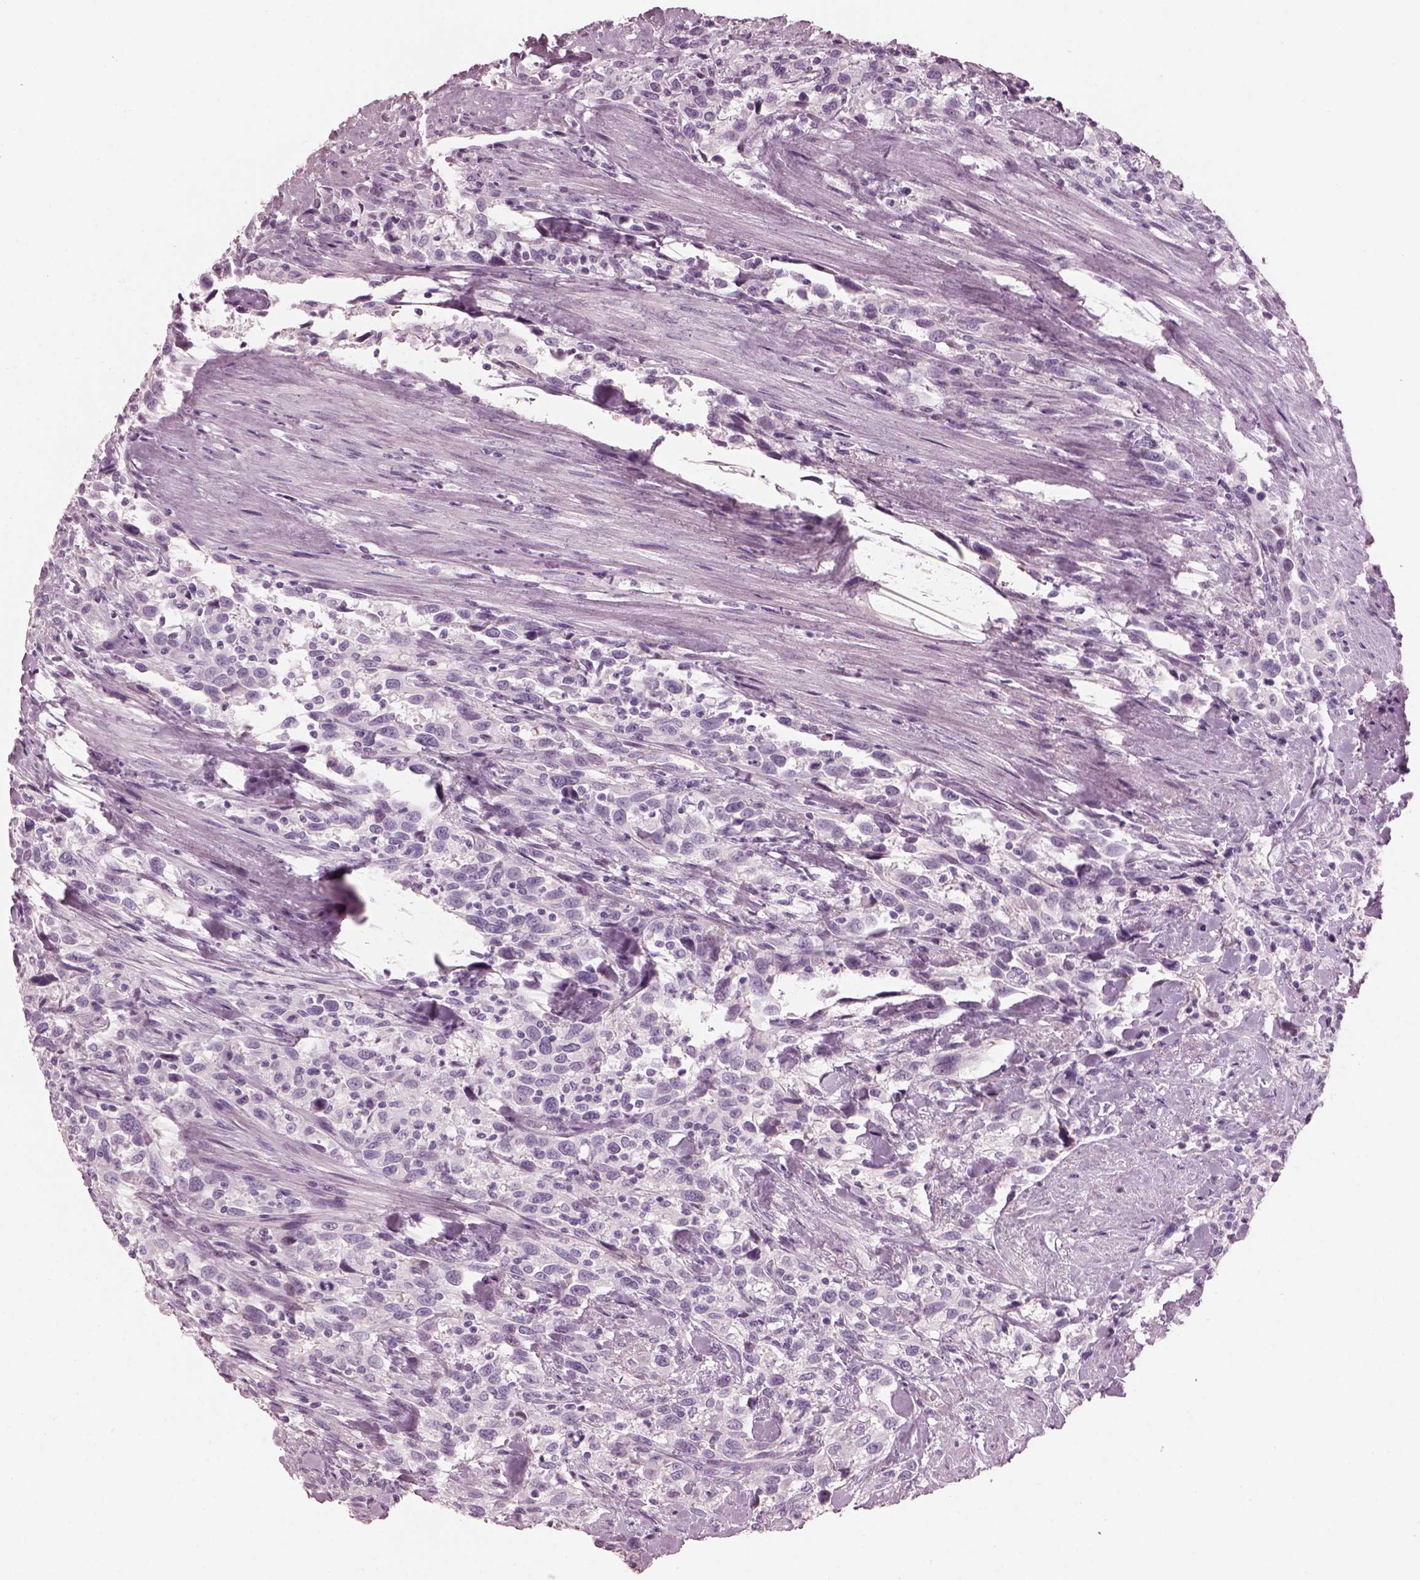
{"staining": {"intensity": "negative", "quantity": "none", "location": "none"}, "tissue": "urothelial cancer", "cell_type": "Tumor cells", "image_type": "cancer", "snomed": [{"axis": "morphology", "description": "Urothelial carcinoma, NOS"}, {"axis": "morphology", "description": "Urothelial carcinoma, High grade"}, {"axis": "topography", "description": "Urinary bladder"}], "caption": "Immunohistochemistry (IHC) histopathology image of neoplastic tissue: human transitional cell carcinoma stained with DAB (3,3'-diaminobenzidine) reveals no significant protein positivity in tumor cells. Brightfield microscopy of IHC stained with DAB (brown) and hematoxylin (blue), captured at high magnification.", "gene": "HYDIN", "patient": {"sex": "female", "age": 64}}